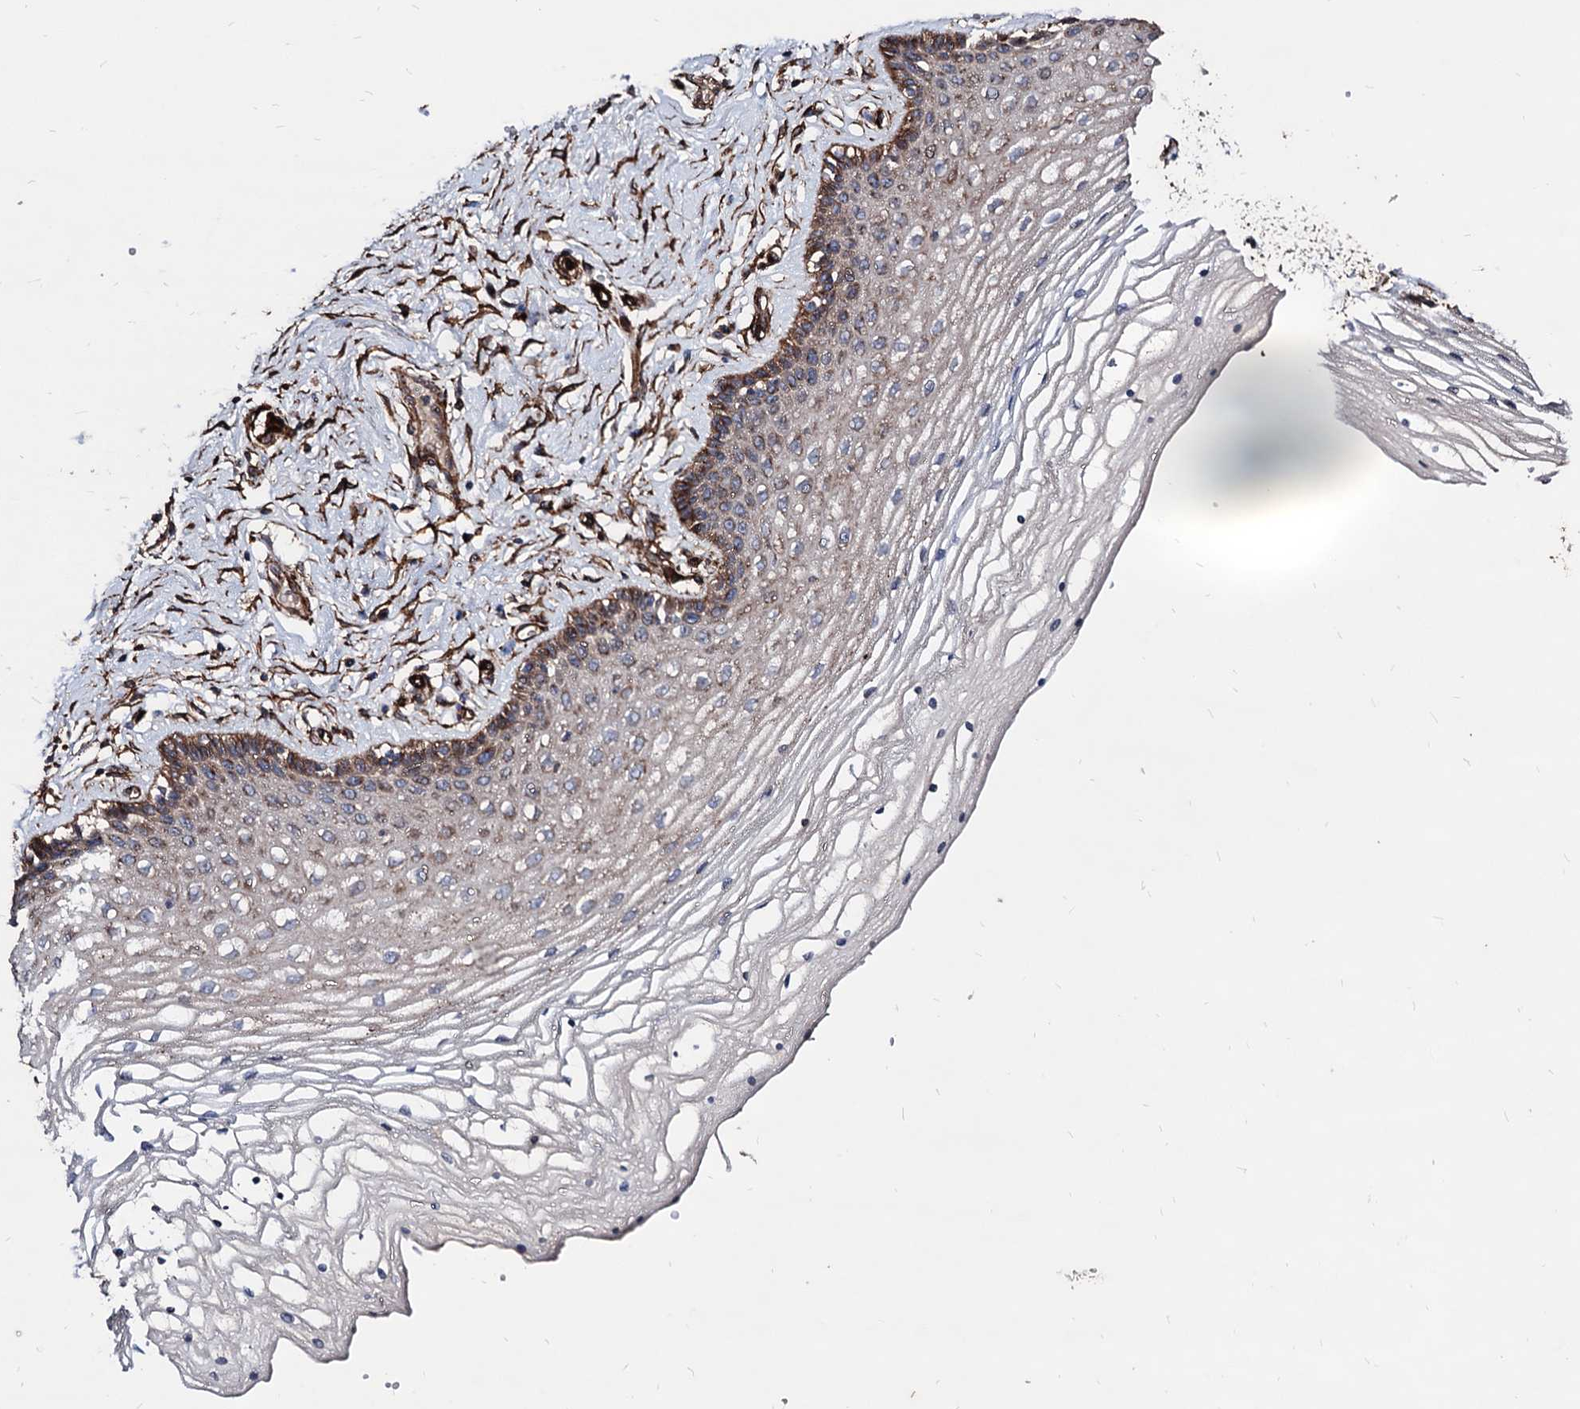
{"staining": {"intensity": "moderate", "quantity": "<25%", "location": "cytoplasmic/membranous"}, "tissue": "vagina", "cell_type": "Squamous epithelial cells", "image_type": "normal", "snomed": [{"axis": "morphology", "description": "Normal tissue, NOS"}, {"axis": "topography", "description": "Vagina"}], "caption": "IHC (DAB) staining of unremarkable vagina reveals moderate cytoplasmic/membranous protein staining in approximately <25% of squamous epithelial cells.", "gene": "WDR11", "patient": {"sex": "female", "age": 46}}